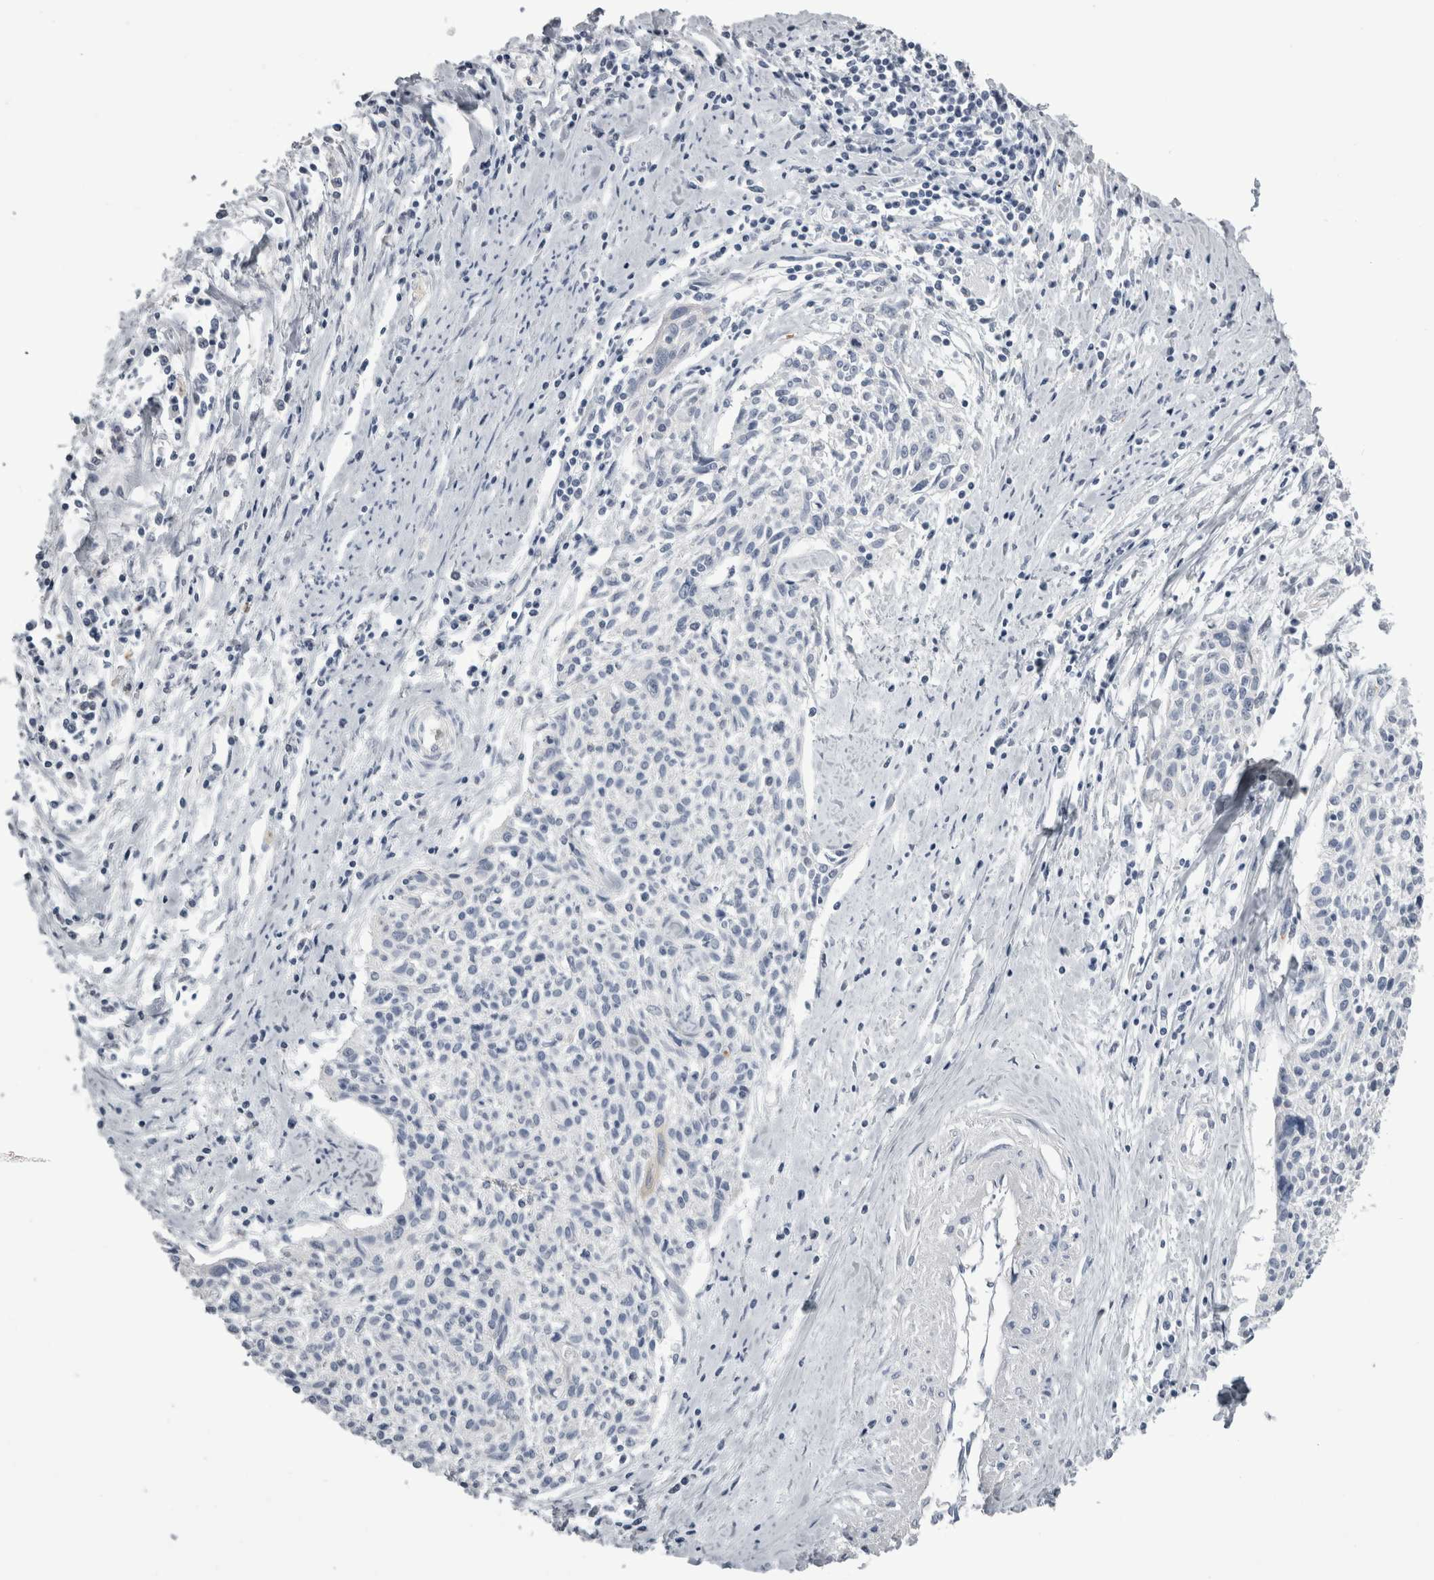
{"staining": {"intensity": "negative", "quantity": "none", "location": "none"}, "tissue": "cervical cancer", "cell_type": "Tumor cells", "image_type": "cancer", "snomed": [{"axis": "morphology", "description": "Squamous cell carcinoma, NOS"}, {"axis": "topography", "description": "Cervix"}], "caption": "Human cervical squamous cell carcinoma stained for a protein using immunohistochemistry demonstrates no expression in tumor cells.", "gene": "ALDH8A1", "patient": {"sex": "female", "age": 51}}